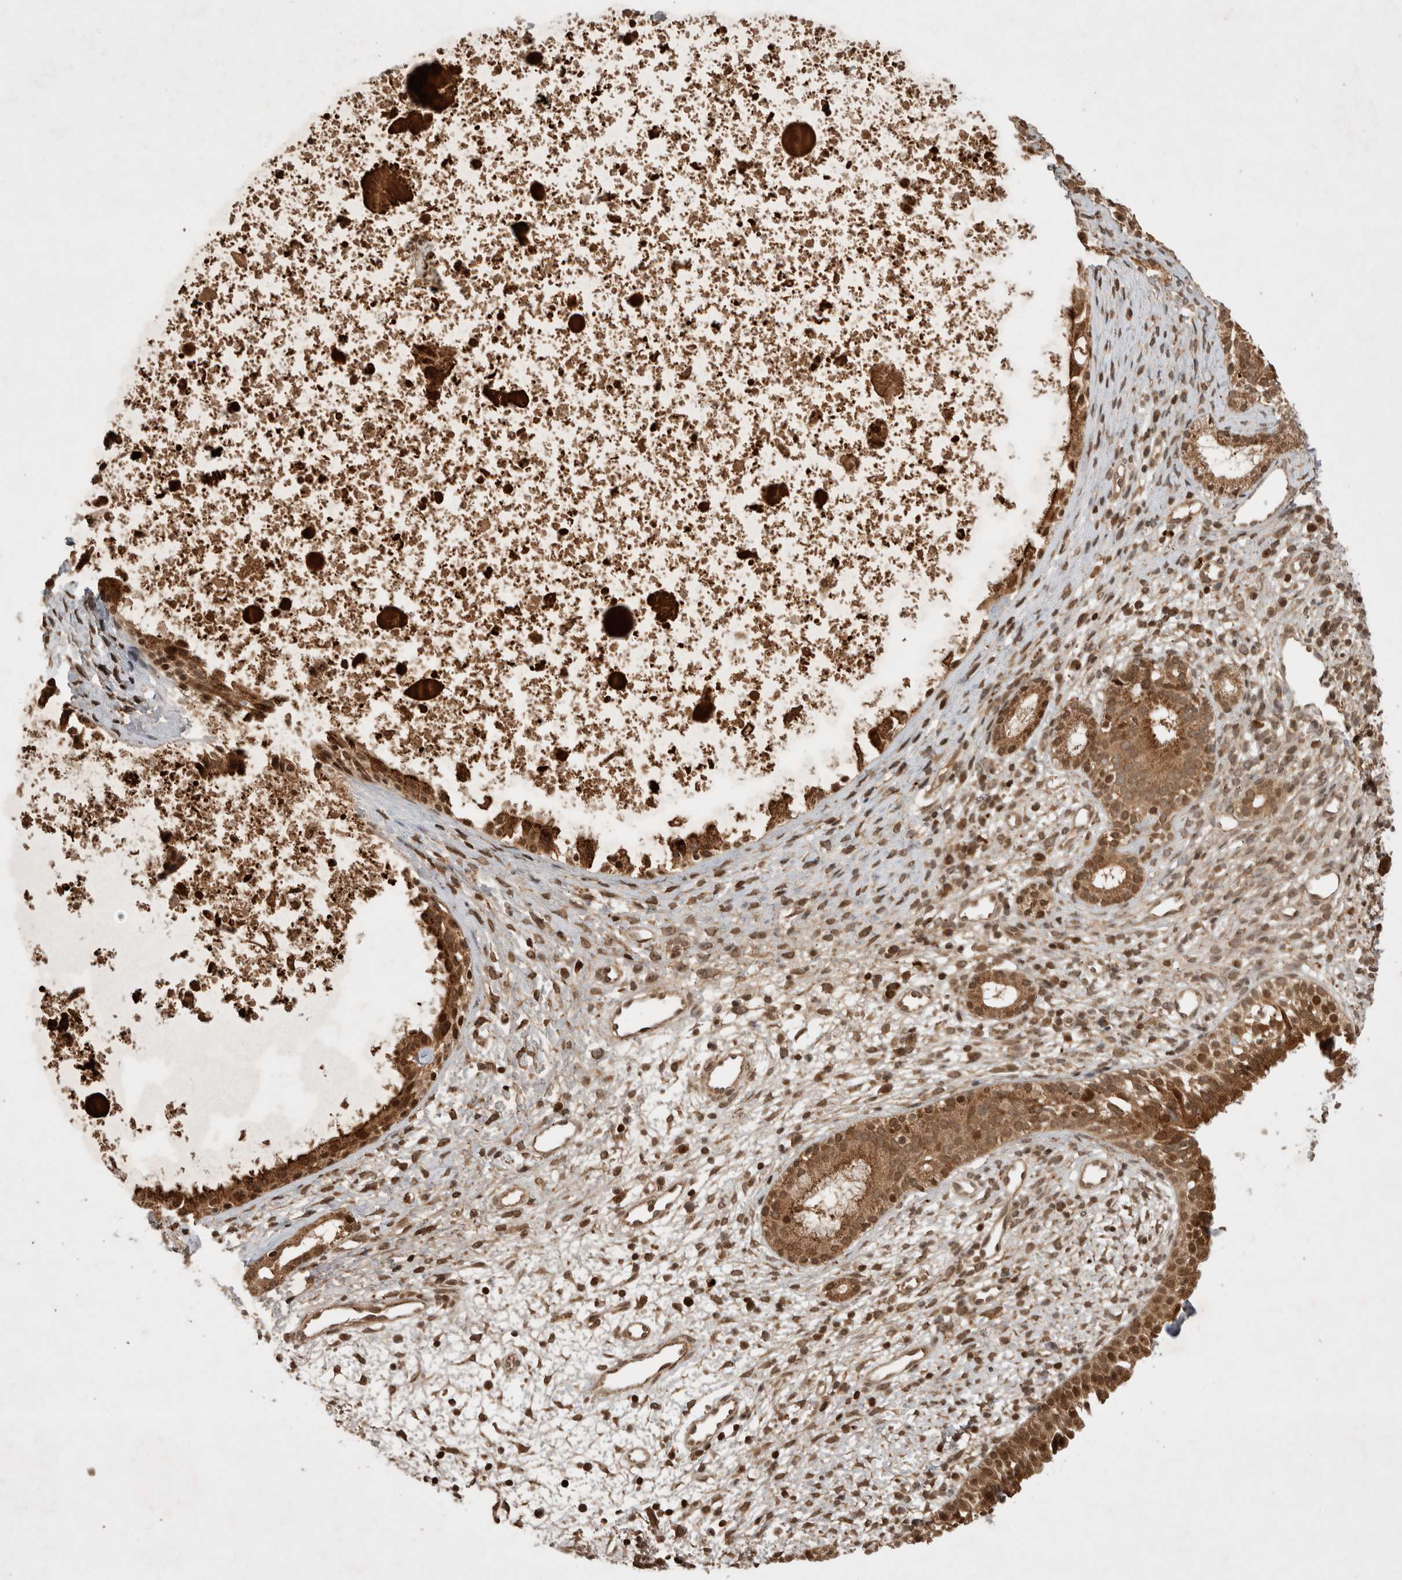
{"staining": {"intensity": "strong", "quantity": ">75%", "location": "cytoplasmic/membranous,nuclear"}, "tissue": "nasopharynx", "cell_type": "Respiratory epithelial cells", "image_type": "normal", "snomed": [{"axis": "morphology", "description": "Normal tissue, NOS"}, {"axis": "topography", "description": "Nasopharynx"}], "caption": "Unremarkable nasopharynx was stained to show a protein in brown. There is high levels of strong cytoplasmic/membranous,nuclear staining in approximately >75% of respiratory epithelial cells. (brown staining indicates protein expression, while blue staining denotes nuclei).", "gene": "FAM221A", "patient": {"sex": "male", "age": 22}}